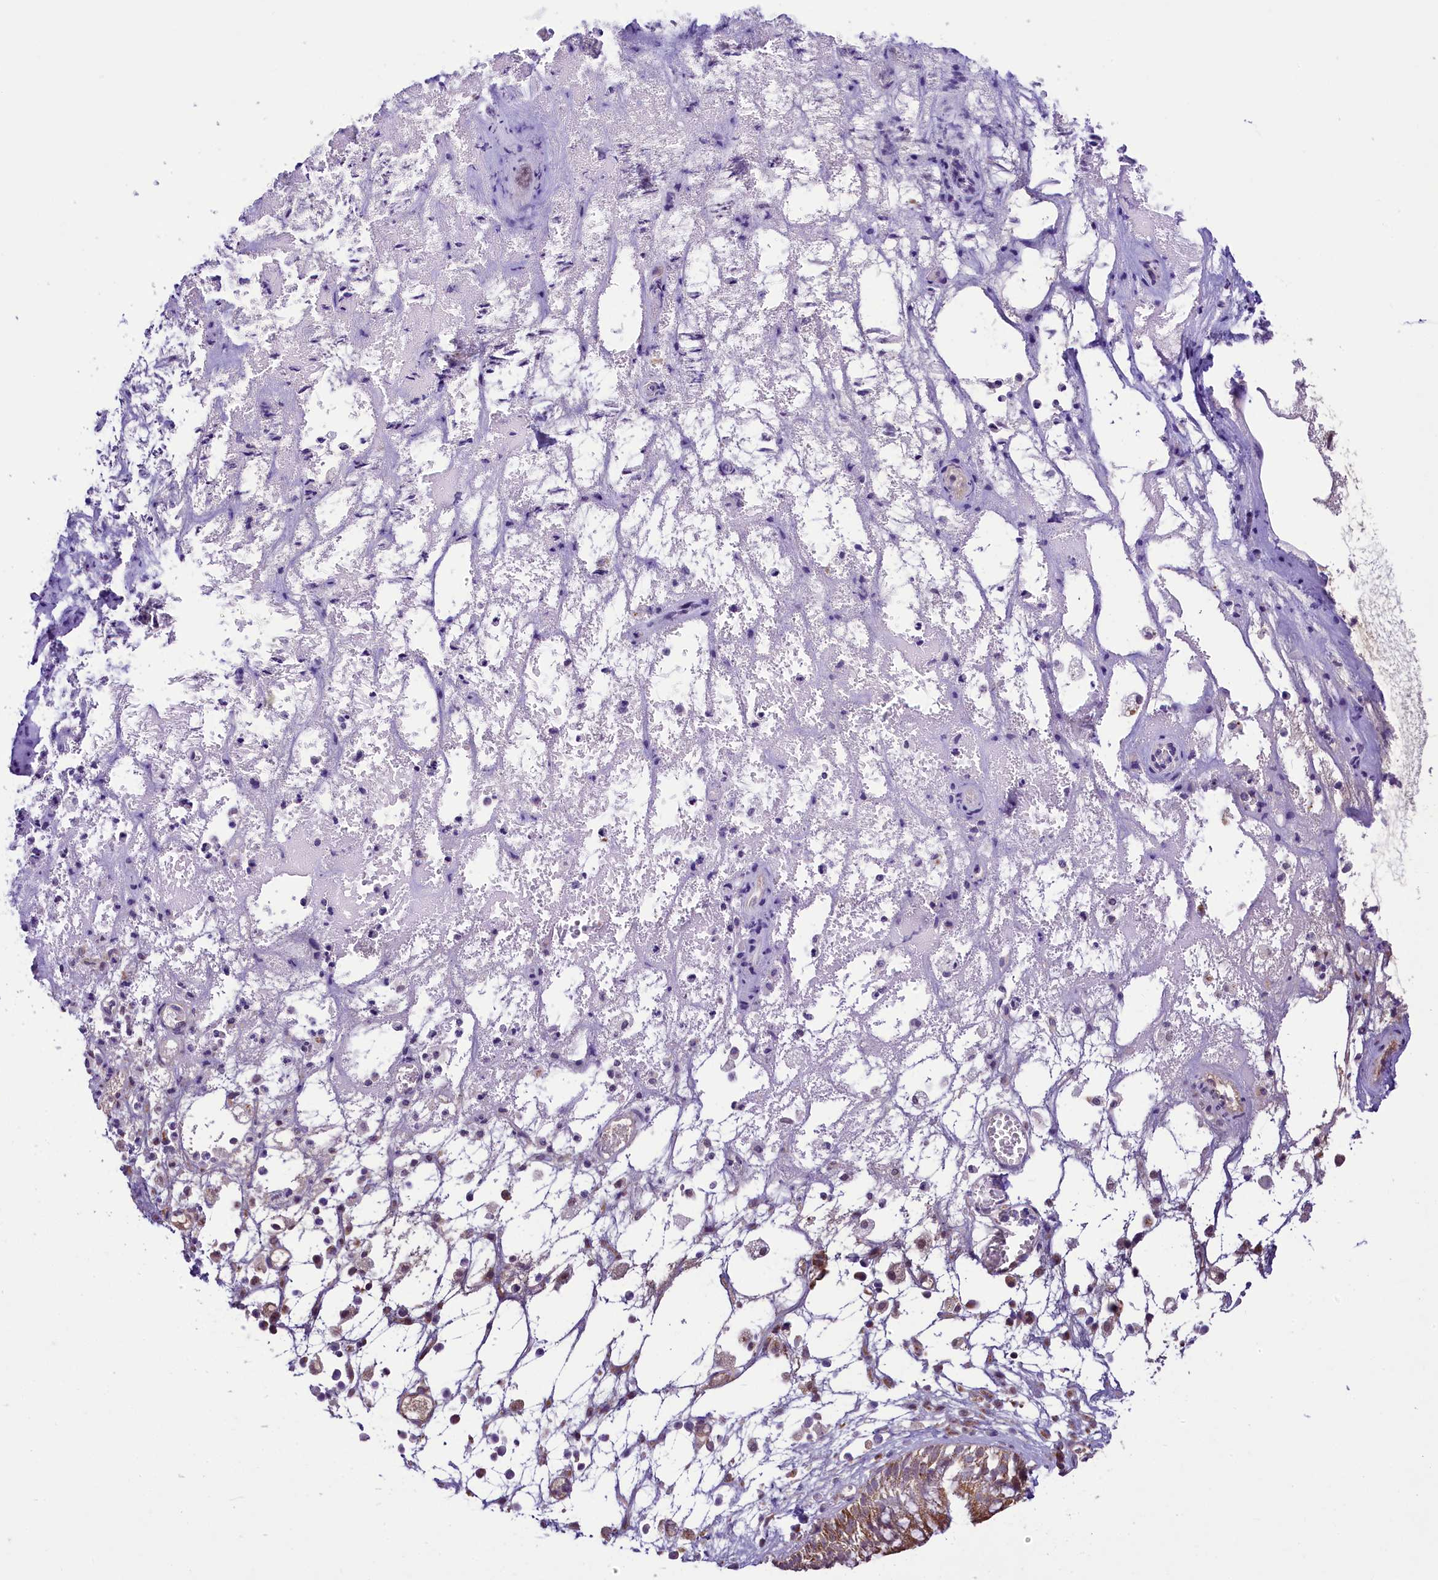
{"staining": {"intensity": "moderate", "quantity": ">75%", "location": "cytoplasmic/membranous,nuclear"}, "tissue": "nasopharynx", "cell_type": "Respiratory epithelial cells", "image_type": "normal", "snomed": [{"axis": "morphology", "description": "Normal tissue, NOS"}, {"axis": "morphology", "description": "Inflammation, NOS"}, {"axis": "morphology", "description": "Malignant melanoma, Metastatic site"}, {"axis": "topography", "description": "Nasopharynx"}], "caption": "Protein staining shows moderate cytoplasmic/membranous,nuclear positivity in approximately >75% of respiratory epithelial cells in normal nasopharynx. The protein is stained brown, and the nuclei are stained in blue (DAB (3,3'-diaminobenzidine) IHC with brightfield microscopy, high magnification).", "gene": "PAF1", "patient": {"sex": "male", "age": 70}}